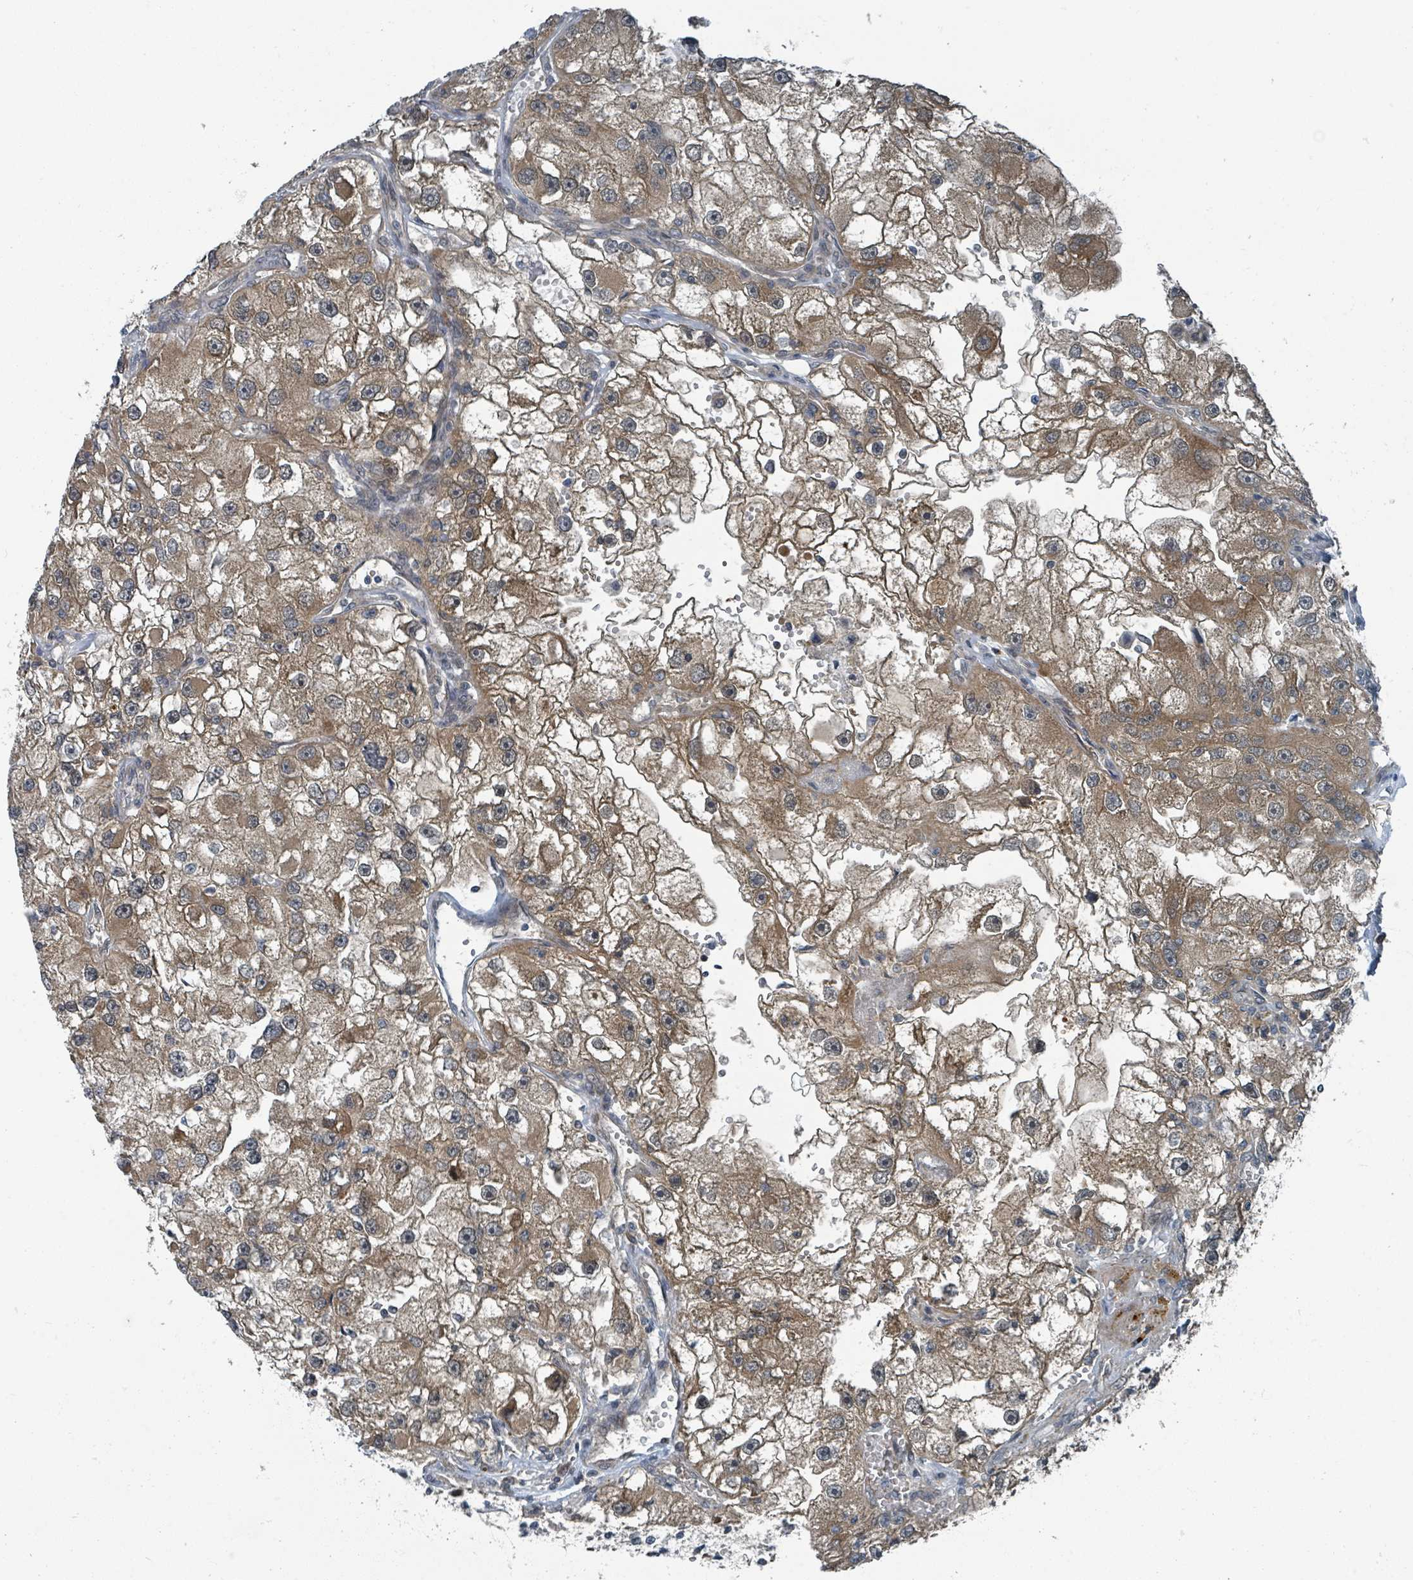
{"staining": {"intensity": "moderate", "quantity": ">75%", "location": "cytoplasmic/membranous"}, "tissue": "renal cancer", "cell_type": "Tumor cells", "image_type": "cancer", "snomed": [{"axis": "morphology", "description": "Adenocarcinoma, NOS"}, {"axis": "topography", "description": "Kidney"}], "caption": "Moderate cytoplasmic/membranous expression for a protein is appreciated in approximately >75% of tumor cells of adenocarcinoma (renal) using IHC.", "gene": "GOLGA7", "patient": {"sex": "male", "age": 63}}